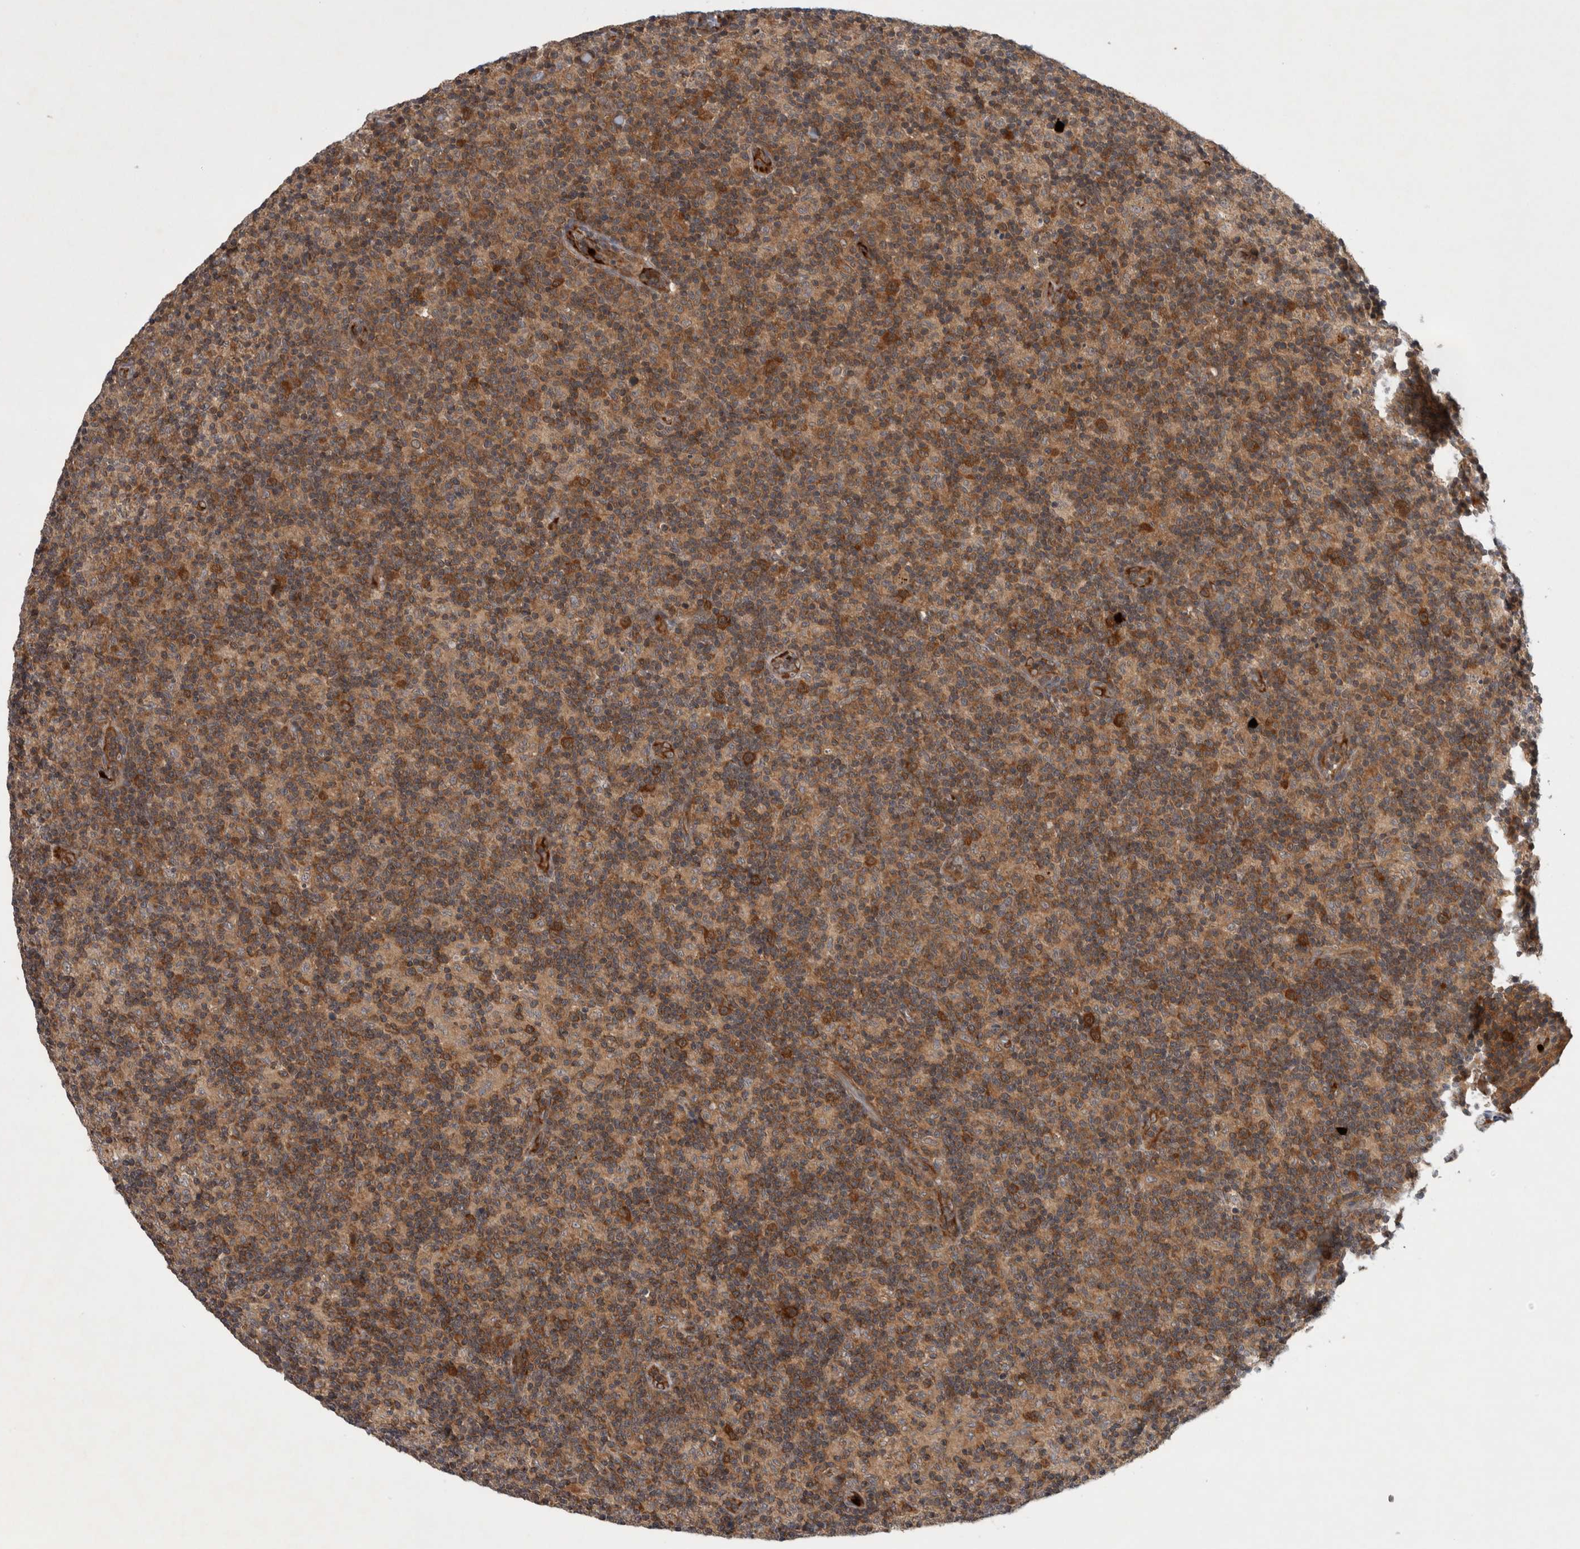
{"staining": {"intensity": "strong", "quantity": ">75%", "location": "cytoplasmic/membranous"}, "tissue": "lymph node", "cell_type": "Germinal center cells", "image_type": "normal", "snomed": [{"axis": "morphology", "description": "Normal tissue, NOS"}, {"axis": "morphology", "description": "Inflammation, NOS"}, {"axis": "topography", "description": "Lymph node"}], "caption": "Immunohistochemistry (IHC) histopathology image of normal human lymph node stained for a protein (brown), which reveals high levels of strong cytoplasmic/membranous positivity in approximately >75% of germinal center cells.", "gene": "PDCD2", "patient": {"sex": "male", "age": 55}}